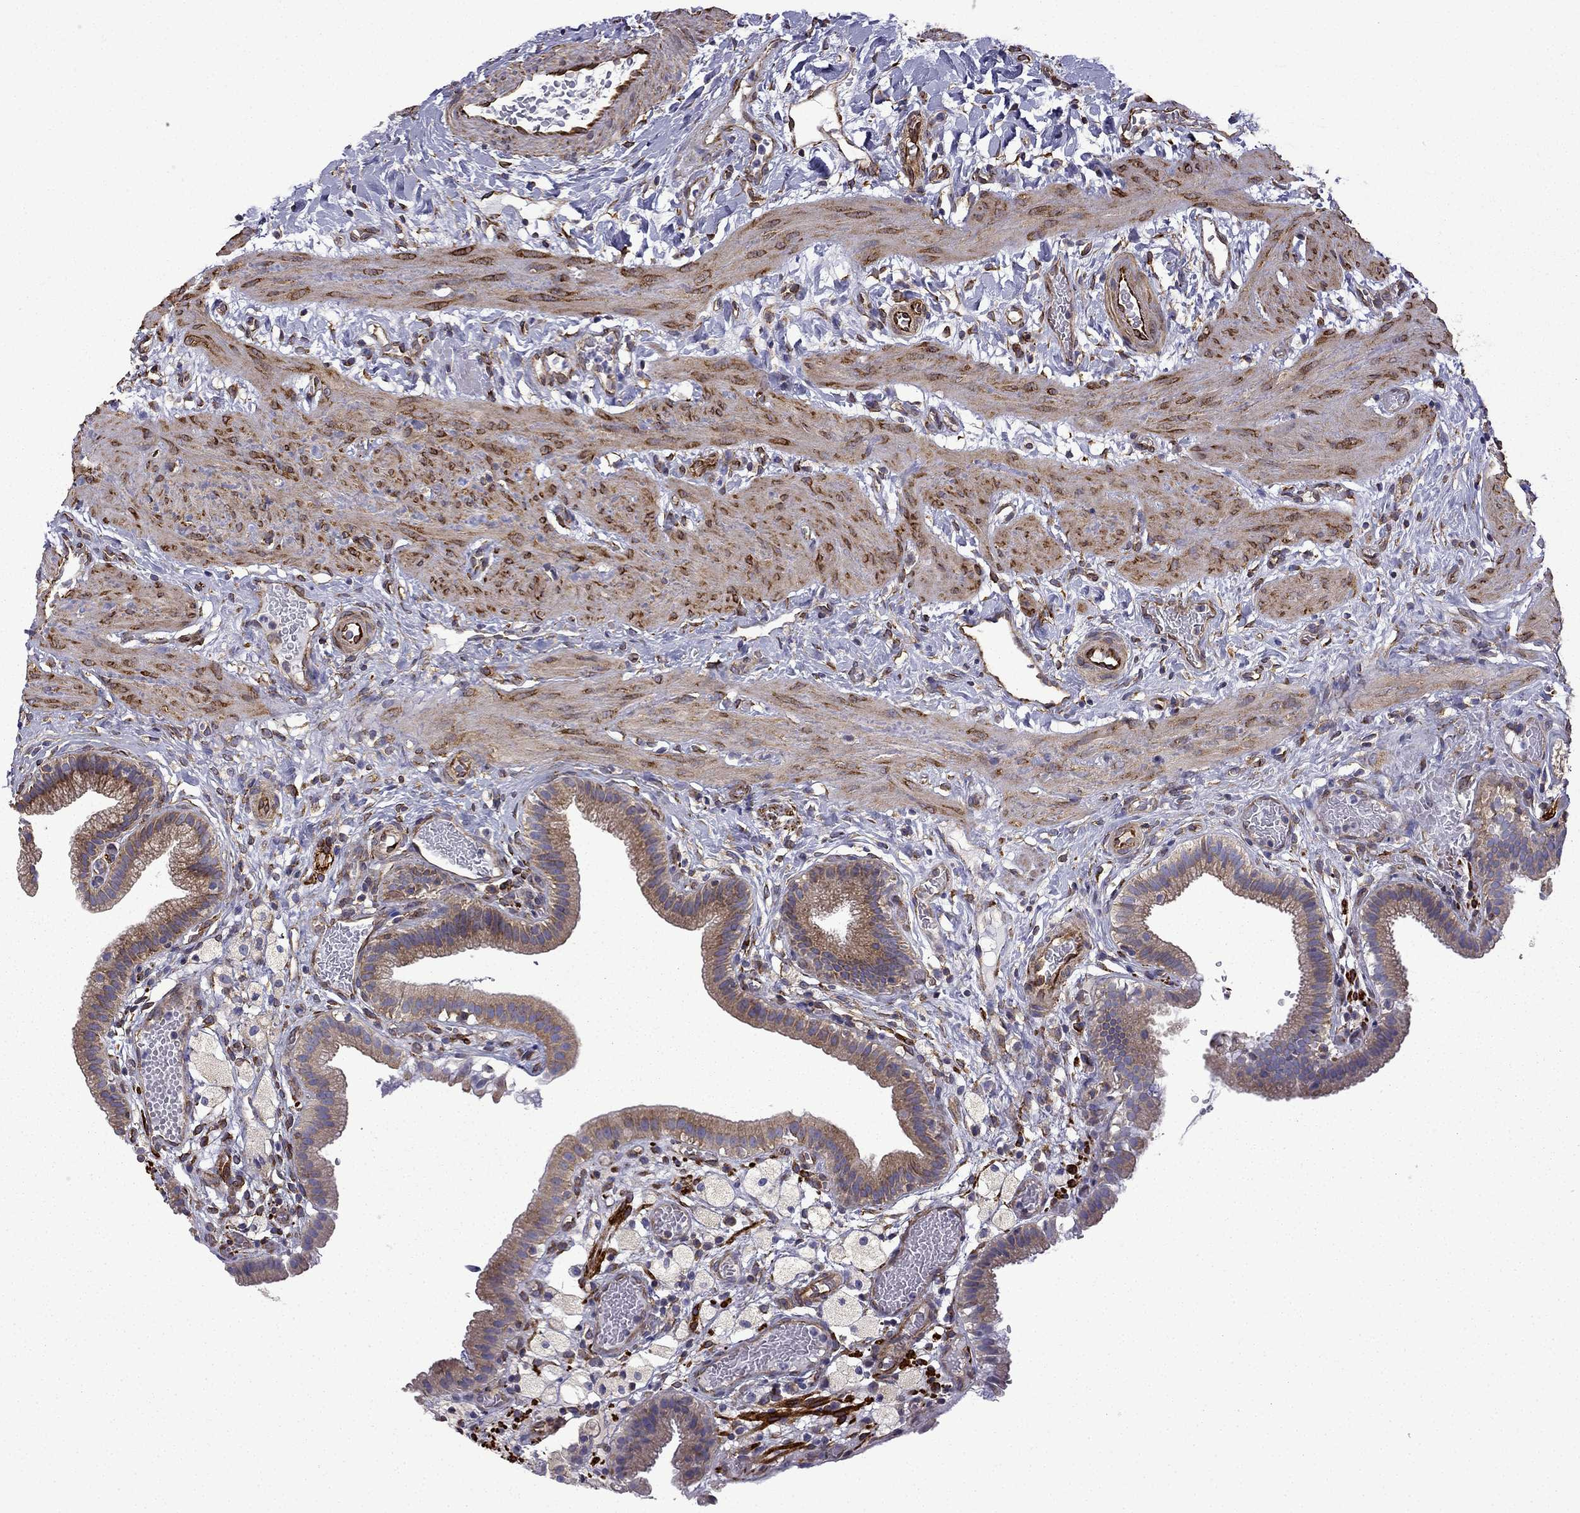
{"staining": {"intensity": "moderate", "quantity": ">75%", "location": "cytoplasmic/membranous"}, "tissue": "gallbladder", "cell_type": "Glandular cells", "image_type": "normal", "snomed": [{"axis": "morphology", "description": "Normal tissue, NOS"}, {"axis": "topography", "description": "Gallbladder"}], "caption": "The image shows staining of benign gallbladder, revealing moderate cytoplasmic/membranous protein positivity (brown color) within glandular cells. The staining was performed using DAB (3,3'-diaminobenzidine), with brown indicating positive protein expression. Nuclei are stained blue with hematoxylin.", "gene": "MAP4", "patient": {"sex": "female", "age": 24}}